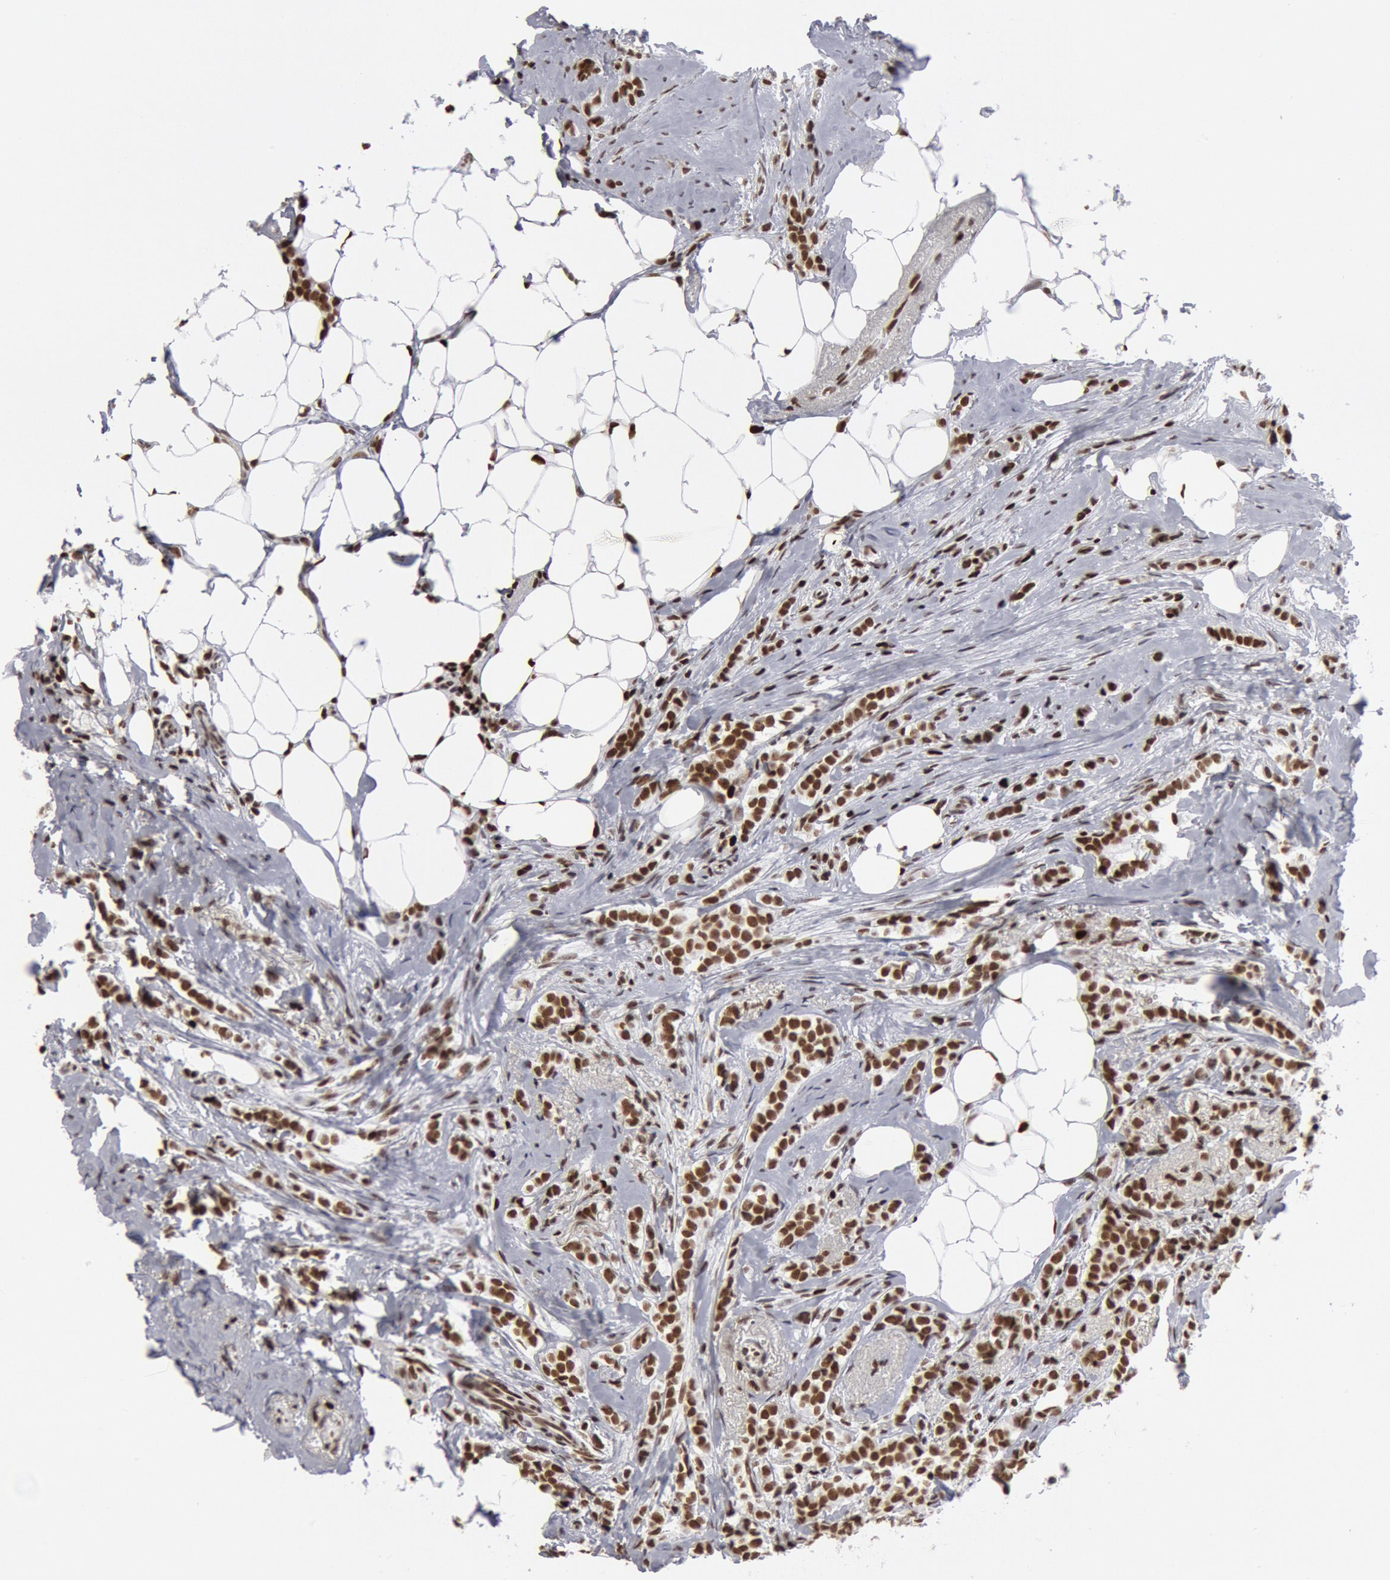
{"staining": {"intensity": "strong", "quantity": ">75%", "location": "nuclear"}, "tissue": "breast cancer", "cell_type": "Tumor cells", "image_type": "cancer", "snomed": [{"axis": "morphology", "description": "Lobular carcinoma"}, {"axis": "topography", "description": "Breast"}], "caption": "Immunohistochemistry (IHC) of breast lobular carcinoma reveals high levels of strong nuclear positivity in approximately >75% of tumor cells.", "gene": "SUB1", "patient": {"sex": "female", "age": 56}}